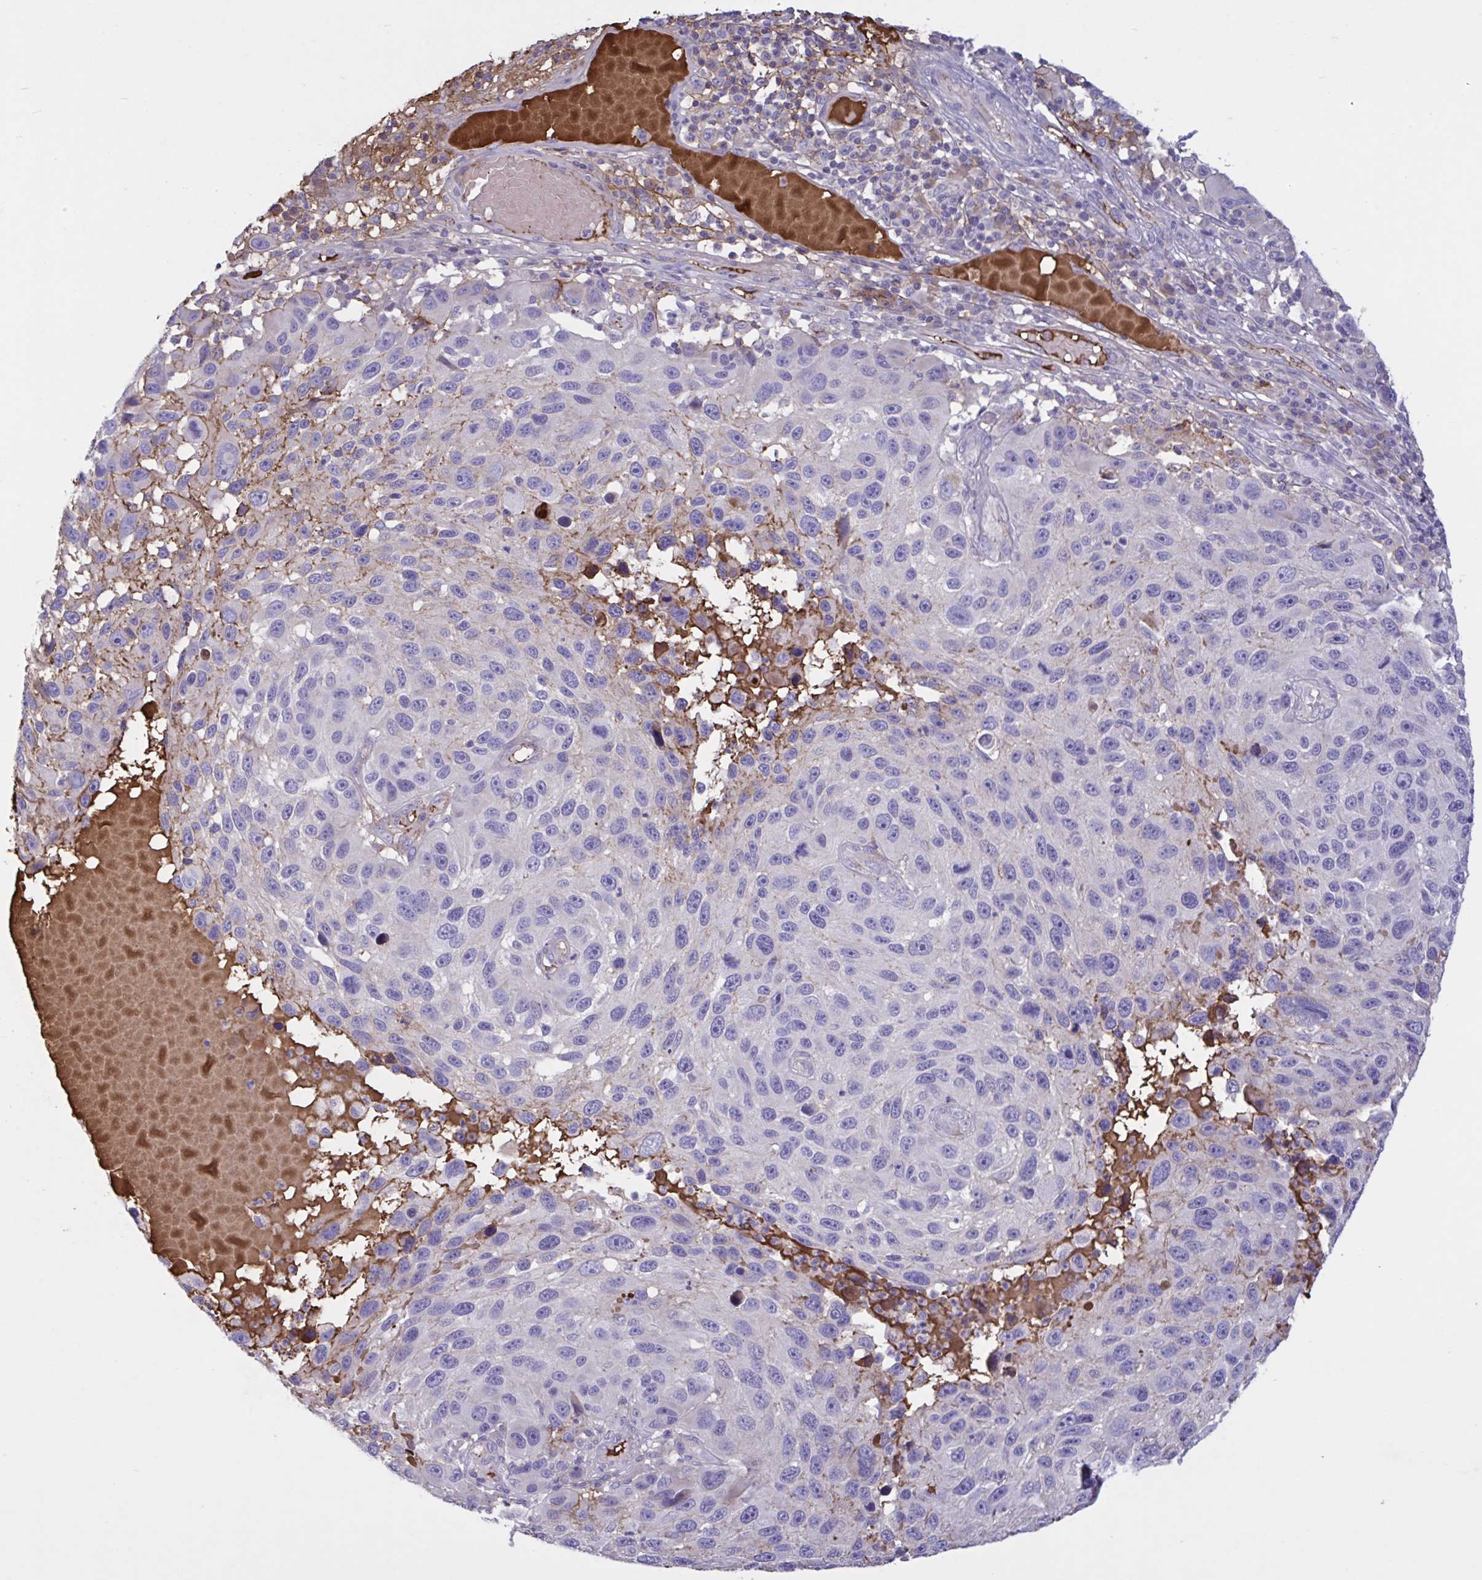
{"staining": {"intensity": "negative", "quantity": "none", "location": "none"}, "tissue": "melanoma", "cell_type": "Tumor cells", "image_type": "cancer", "snomed": [{"axis": "morphology", "description": "Malignant melanoma, NOS"}, {"axis": "topography", "description": "Skin"}], "caption": "Malignant melanoma was stained to show a protein in brown. There is no significant positivity in tumor cells. (DAB (3,3'-diaminobenzidine) IHC visualized using brightfield microscopy, high magnification).", "gene": "IL1R1", "patient": {"sex": "male", "age": 53}}